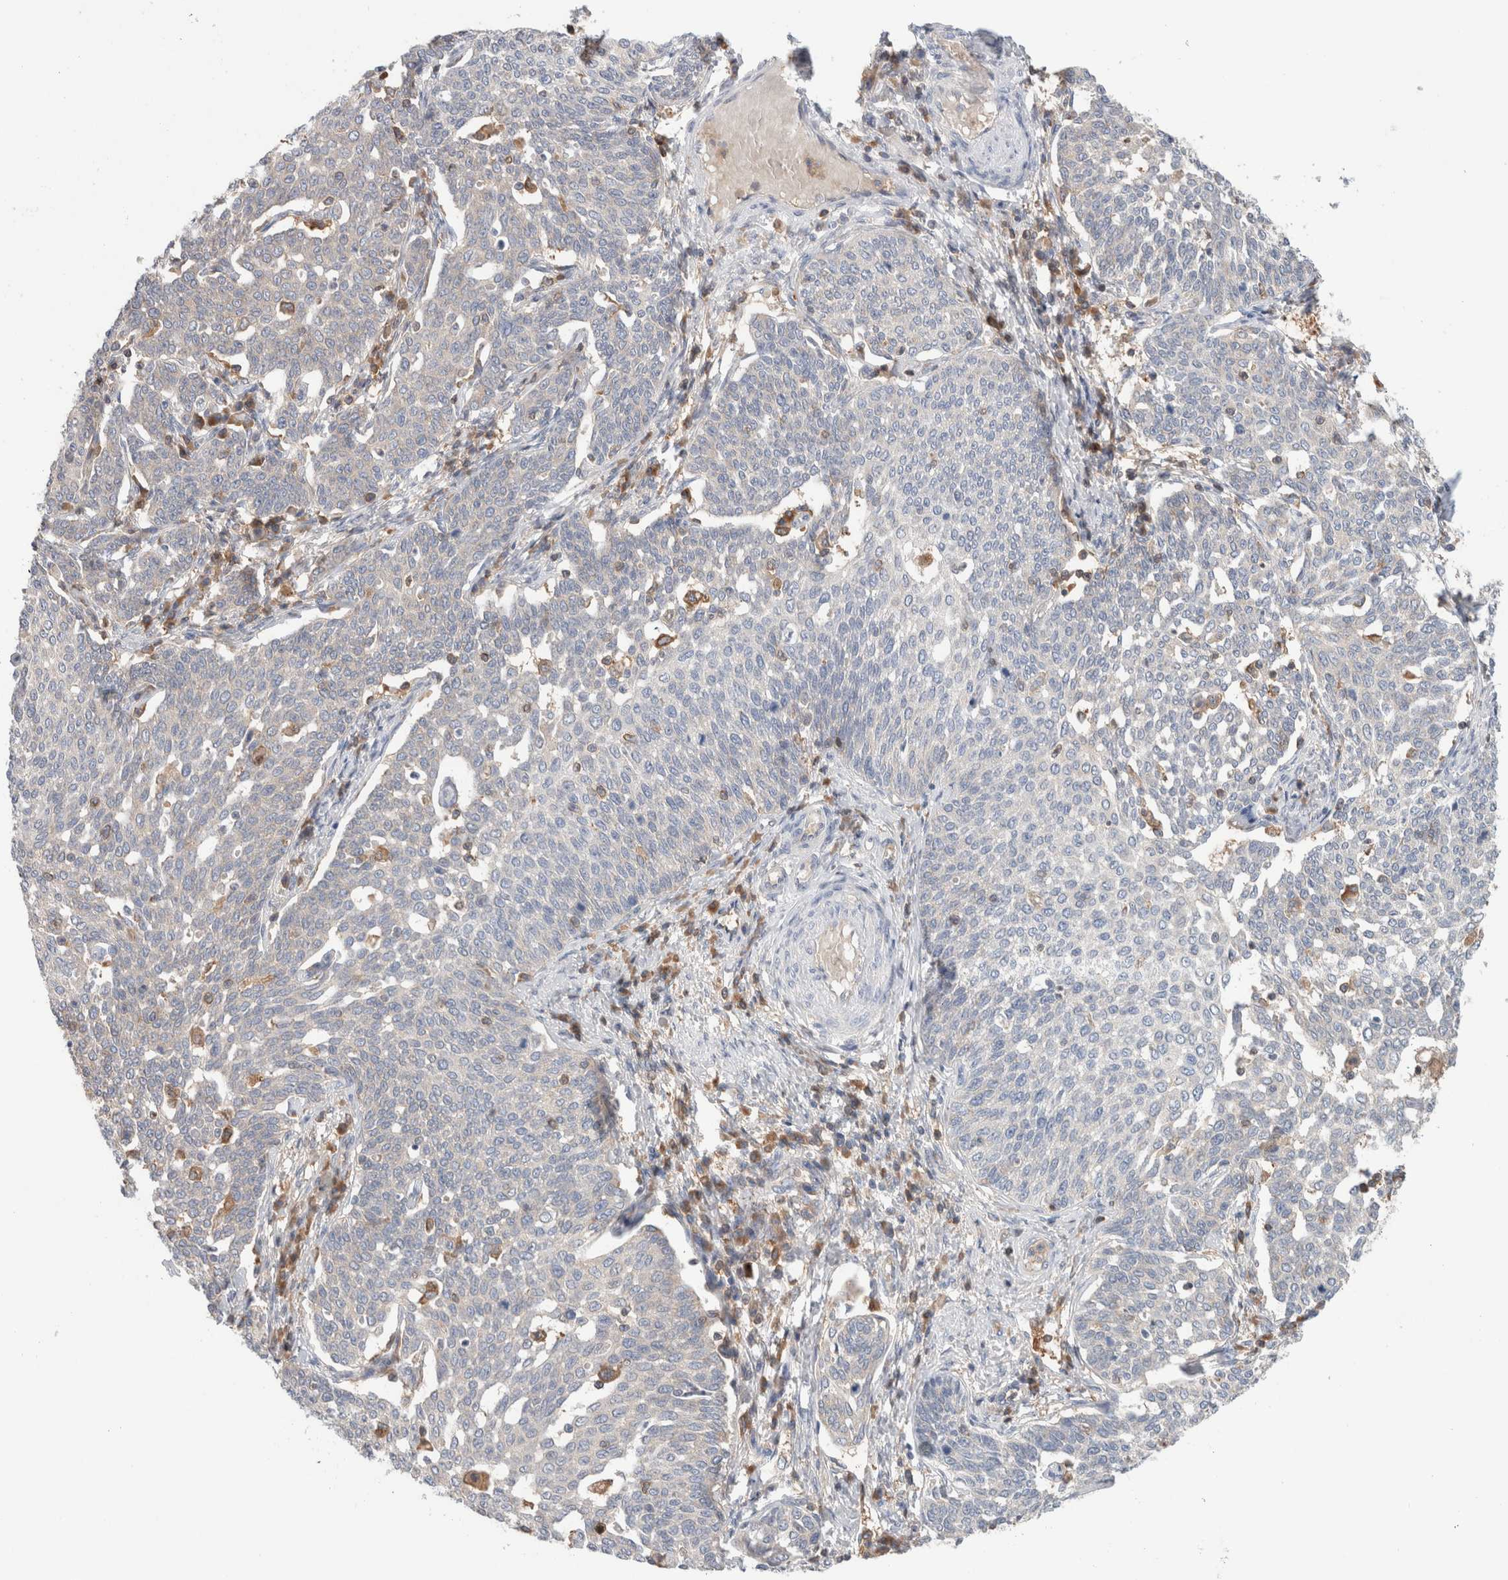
{"staining": {"intensity": "negative", "quantity": "none", "location": "none"}, "tissue": "cervical cancer", "cell_type": "Tumor cells", "image_type": "cancer", "snomed": [{"axis": "morphology", "description": "Squamous cell carcinoma, NOS"}, {"axis": "topography", "description": "Cervix"}], "caption": "Immunohistochemistry (IHC) histopathology image of neoplastic tissue: human cervical squamous cell carcinoma stained with DAB (3,3'-diaminobenzidine) exhibits no significant protein staining in tumor cells.", "gene": "KLHL14", "patient": {"sex": "female", "age": 34}}